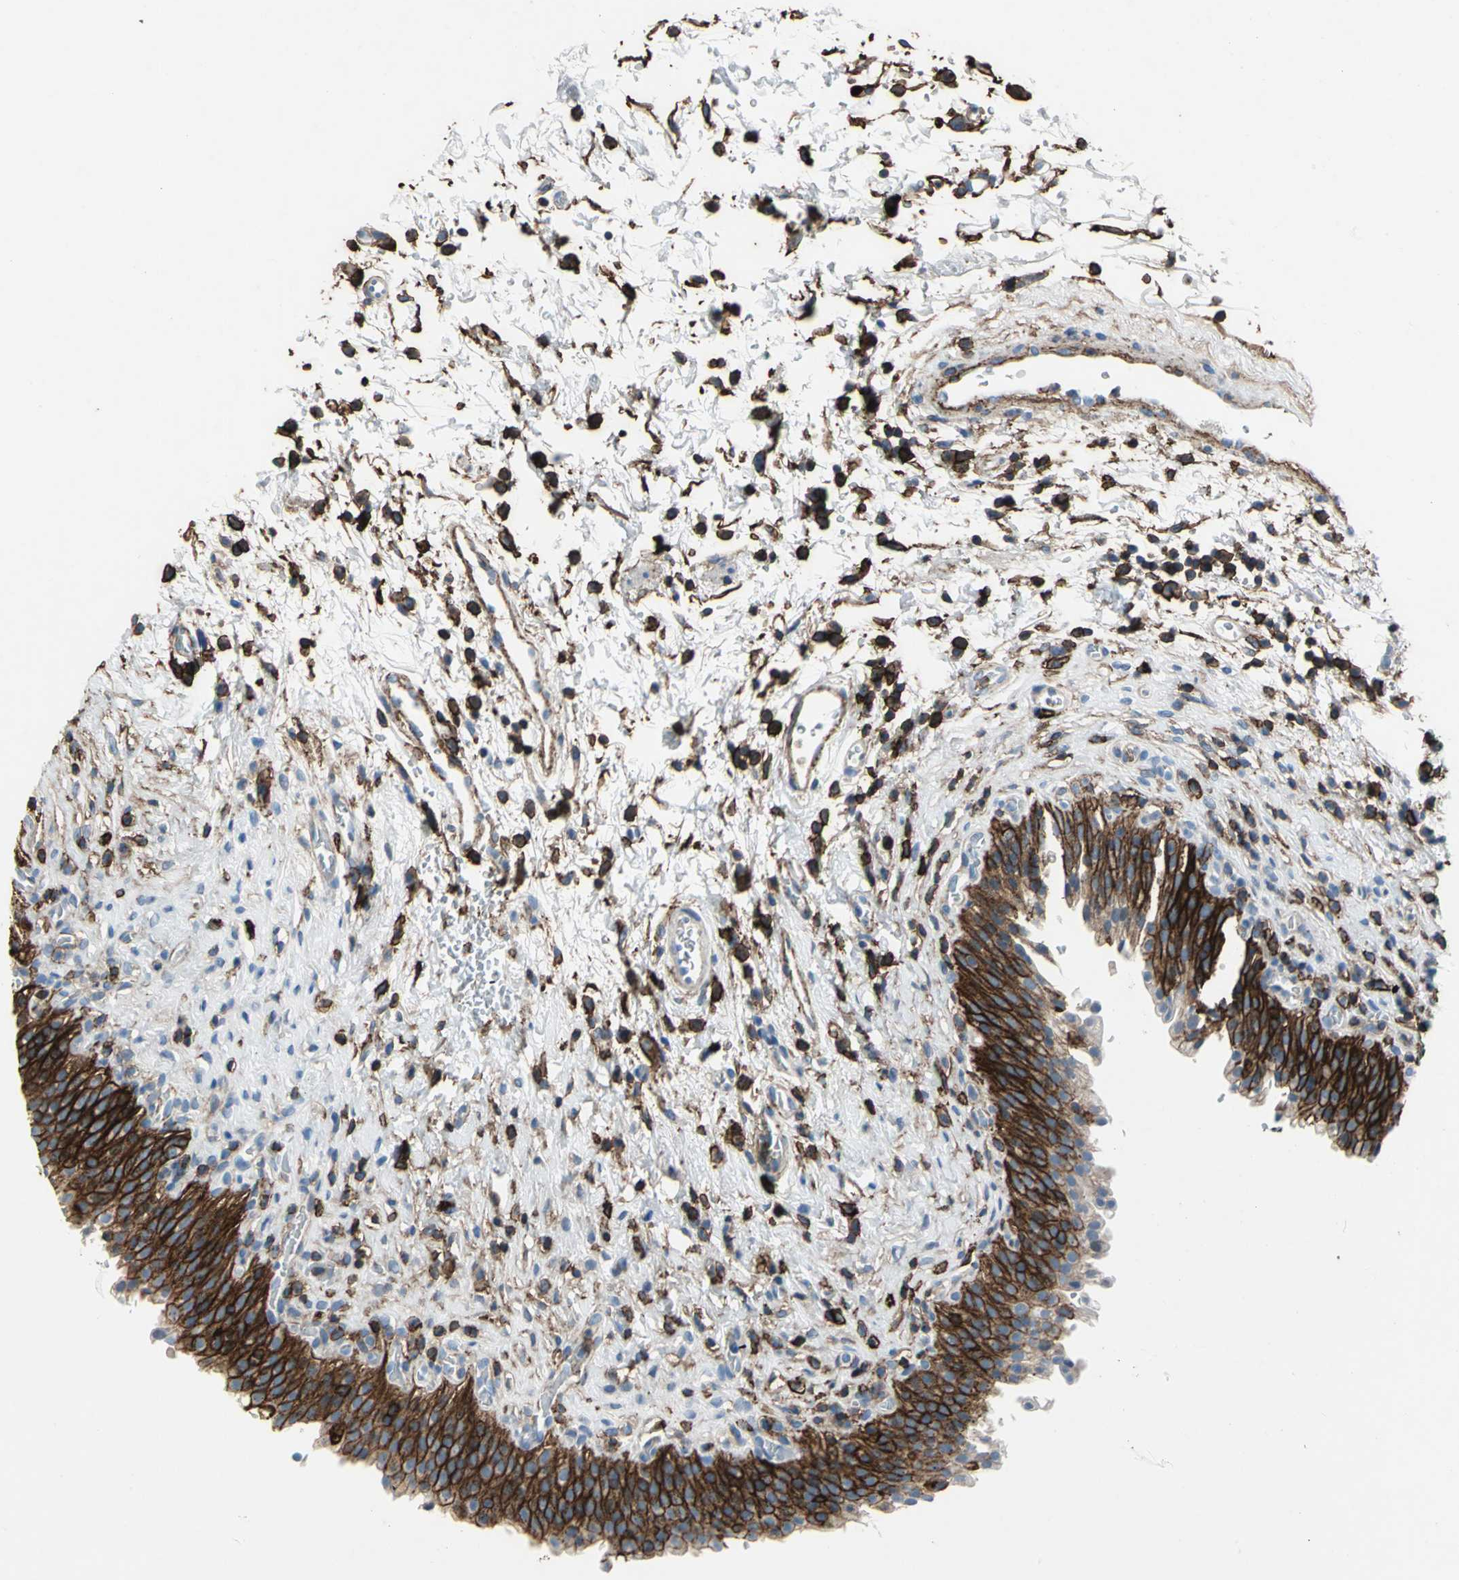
{"staining": {"intensity": "strong", "quantity": ">75%", "location": "cytoplasmic/membranous"}, "tissue": "urinary bladder", "cell_type": "Urothelial cells", "image_type": "normal", "snomed": [{"axis": "morphology", "description": "Normal tissue, NOS"}, {"axis": "topography", "description": "Urinary bladder"}], "caption": "Immunohistochemistry (DAB) staining of normal human urinary bladder shows strong cytoplasmic/membranous protein staining in approximately >75% of urothelial cells.", "gene": "CD44", "patient": {"sex": "male", "age": 51}}